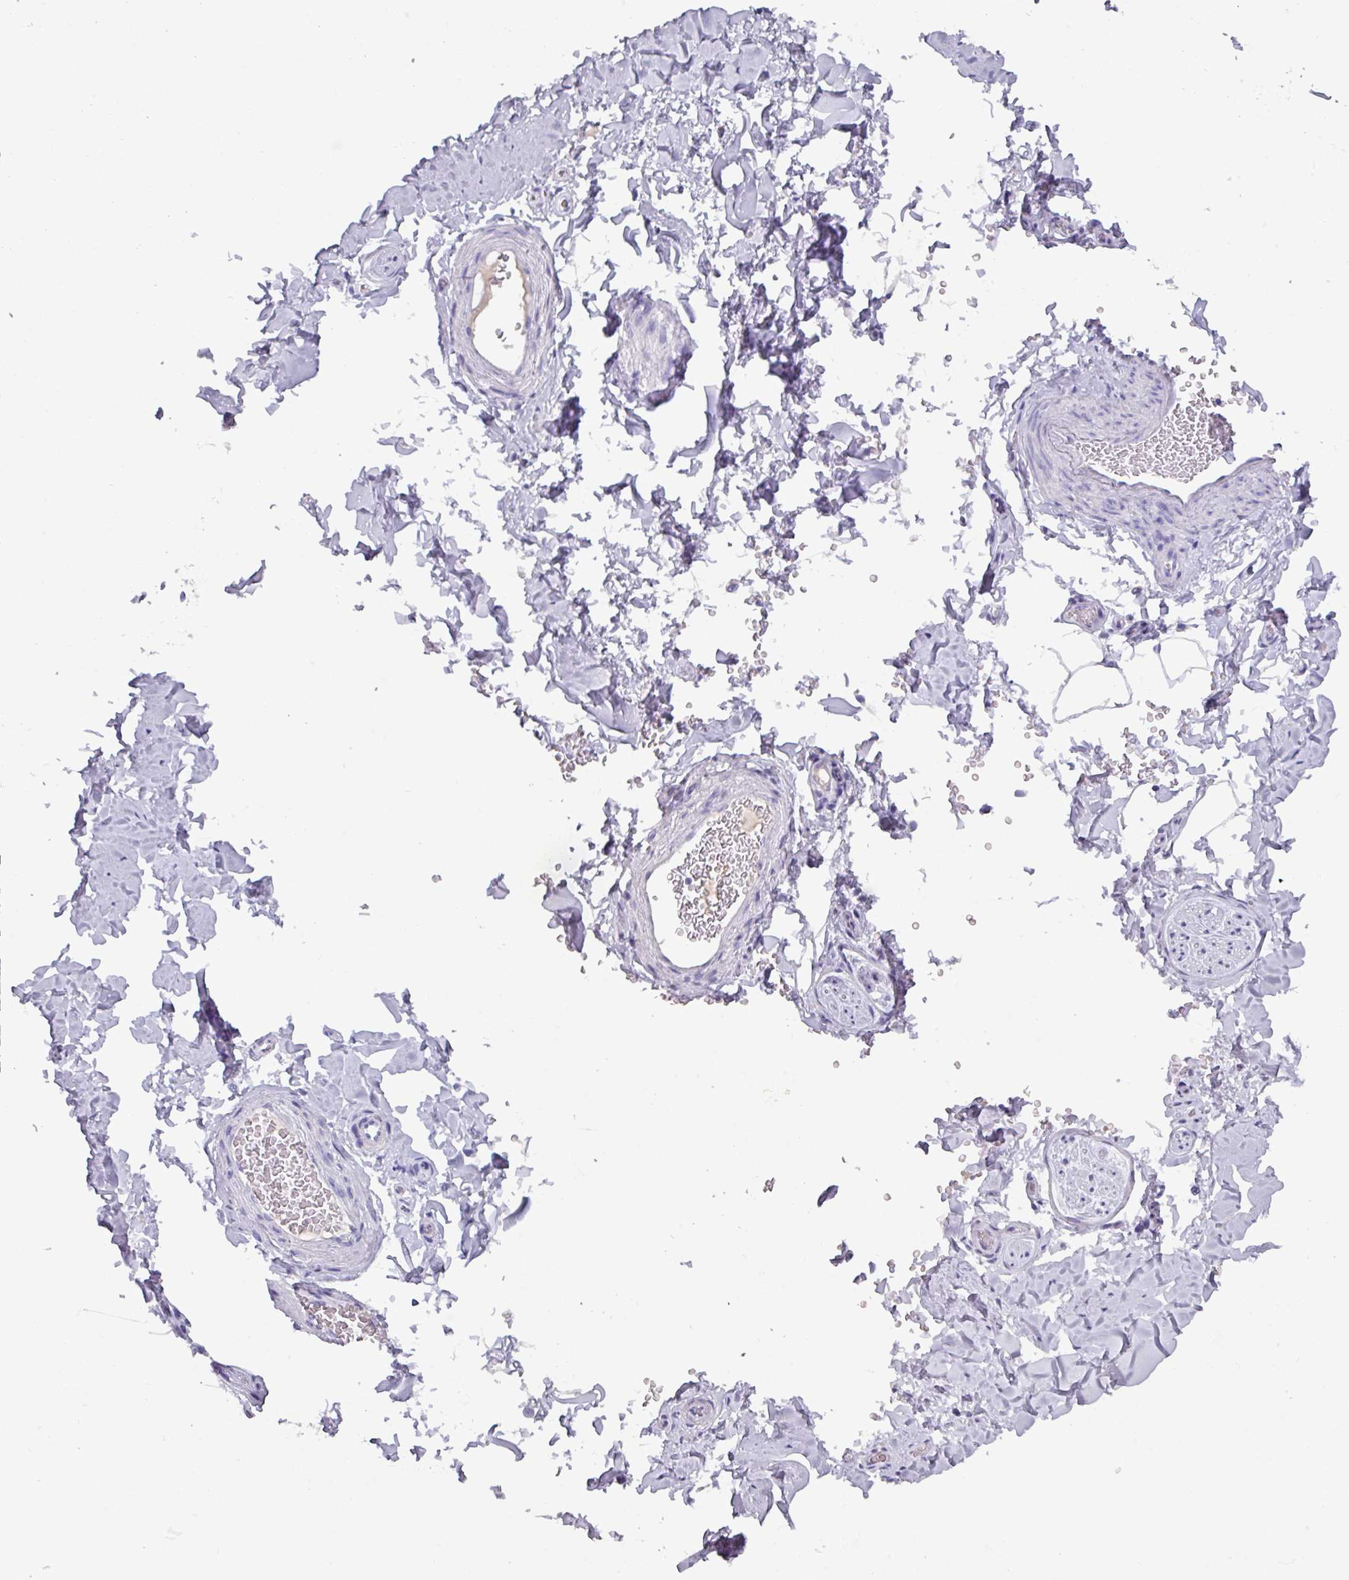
{"staining": {"intensity": "negative", "quantity": "none", "location": "none"}, "tissue": "adipose tissue", "cell_type": "Adipocytes", "image_type": "normal", "snomed": [{"axis": "morphology", "description": "Normal tissue, NOS"}, {"axis": "topography", "description": "Soft tissue"}, {"axis": "topography", "description": "Adipose tissue"}, {"axis": "topography", "description": "Vascular tissue"}, {"axis": "topography", "description": "Peripheral nerve tissue"}], "caption": "The immunohistochemistry (IHC) photomicrograph has no significant staining in adipocytes of adipose tissue.", "gene": "OR2T10", "patient": {"sex": "male", "age": 46}}